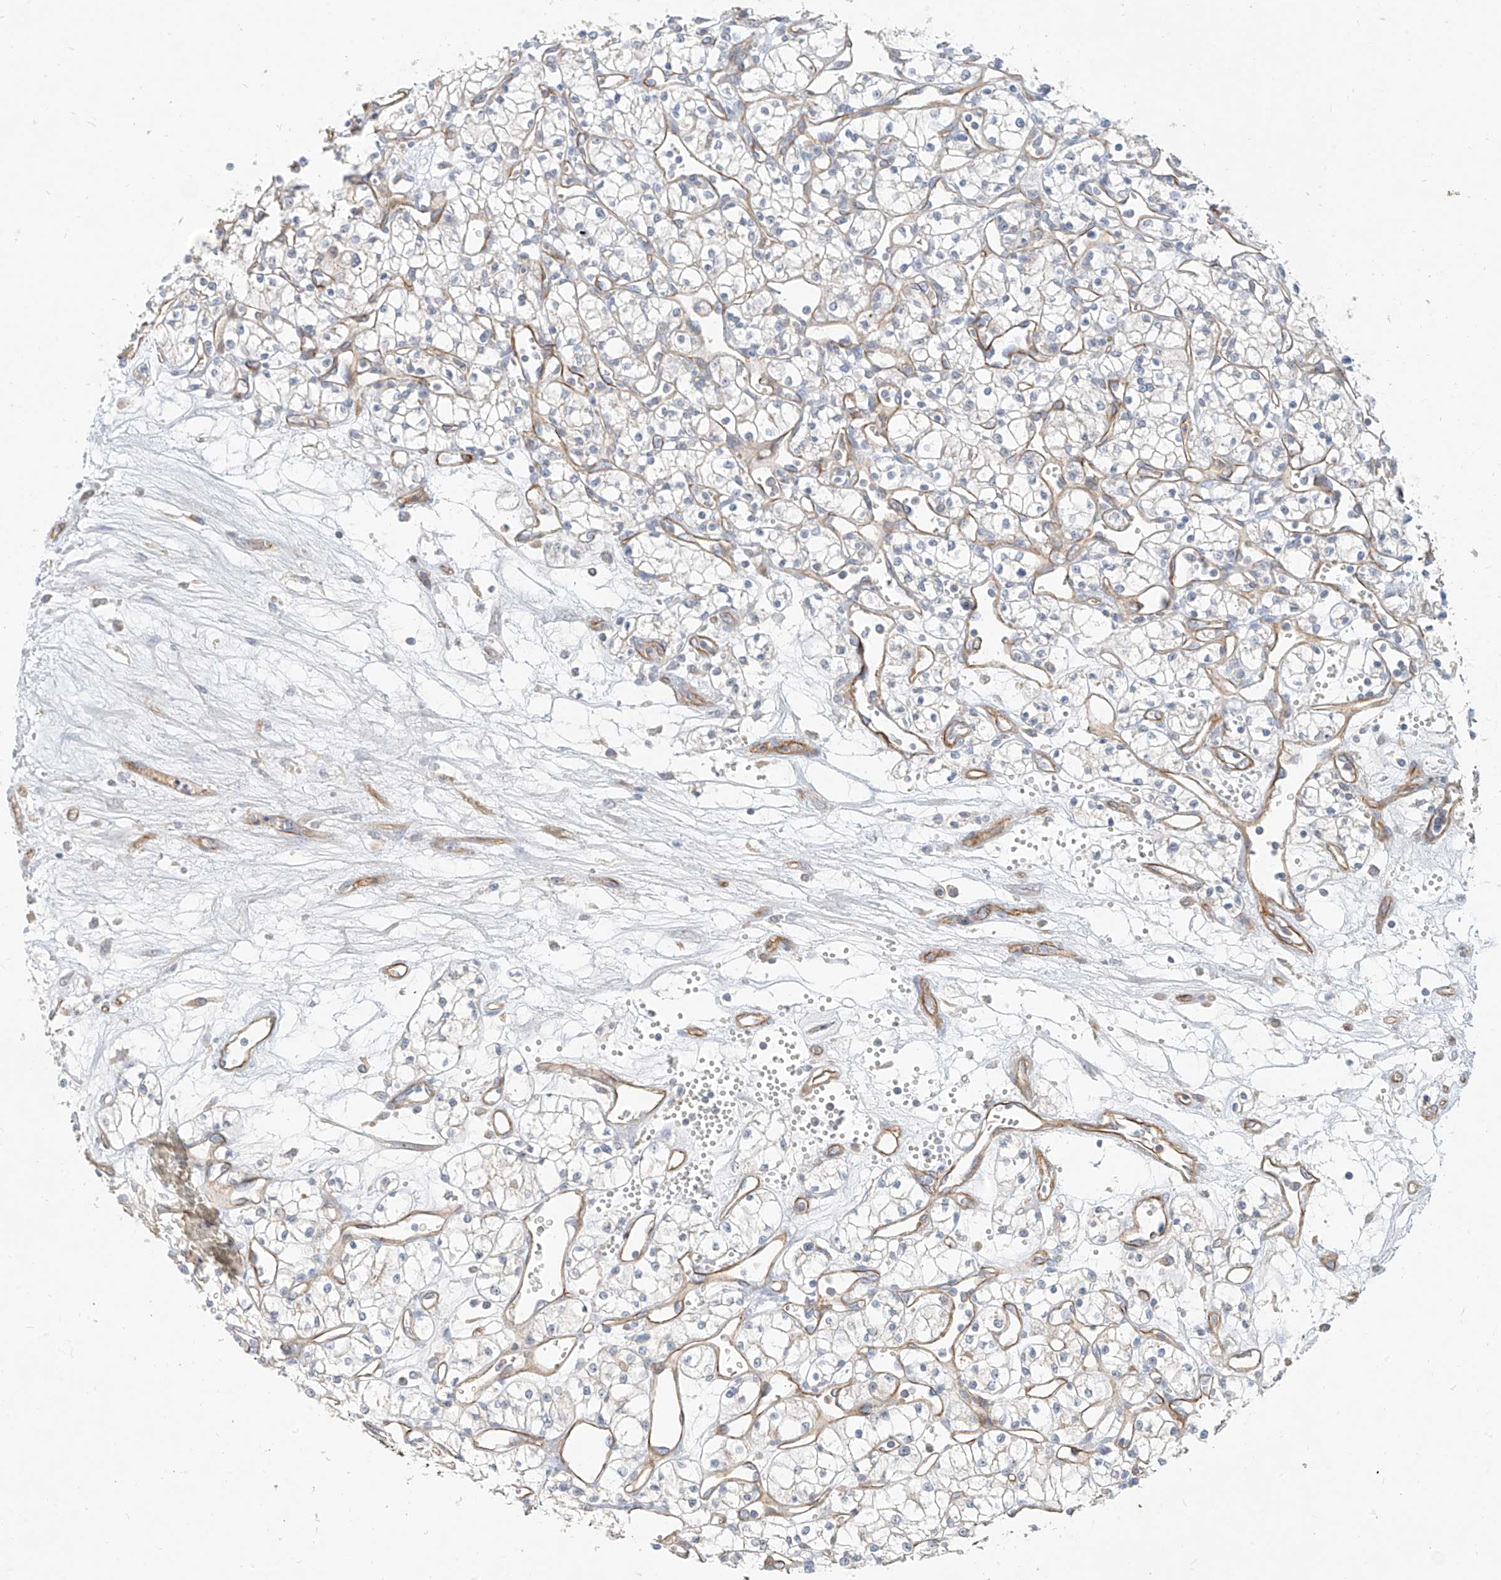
{"staining": {"intensity": "negative", "quantity": "none", "location": "none"}, "tissue": "renal cancer", "cell_type": "Tumor cells", "image_type": "cancer", "snomed": [{"axis": "morphology", "description": "Adenocarcinoma, NOS"}, {"axis": "topography", "description": "Kidney"}], "caption": "IHC of human renal cancer demonstrates no expression in tumor cells.", "gene": "C2orf42", "patient": {"sex": "male", "age": 59}}